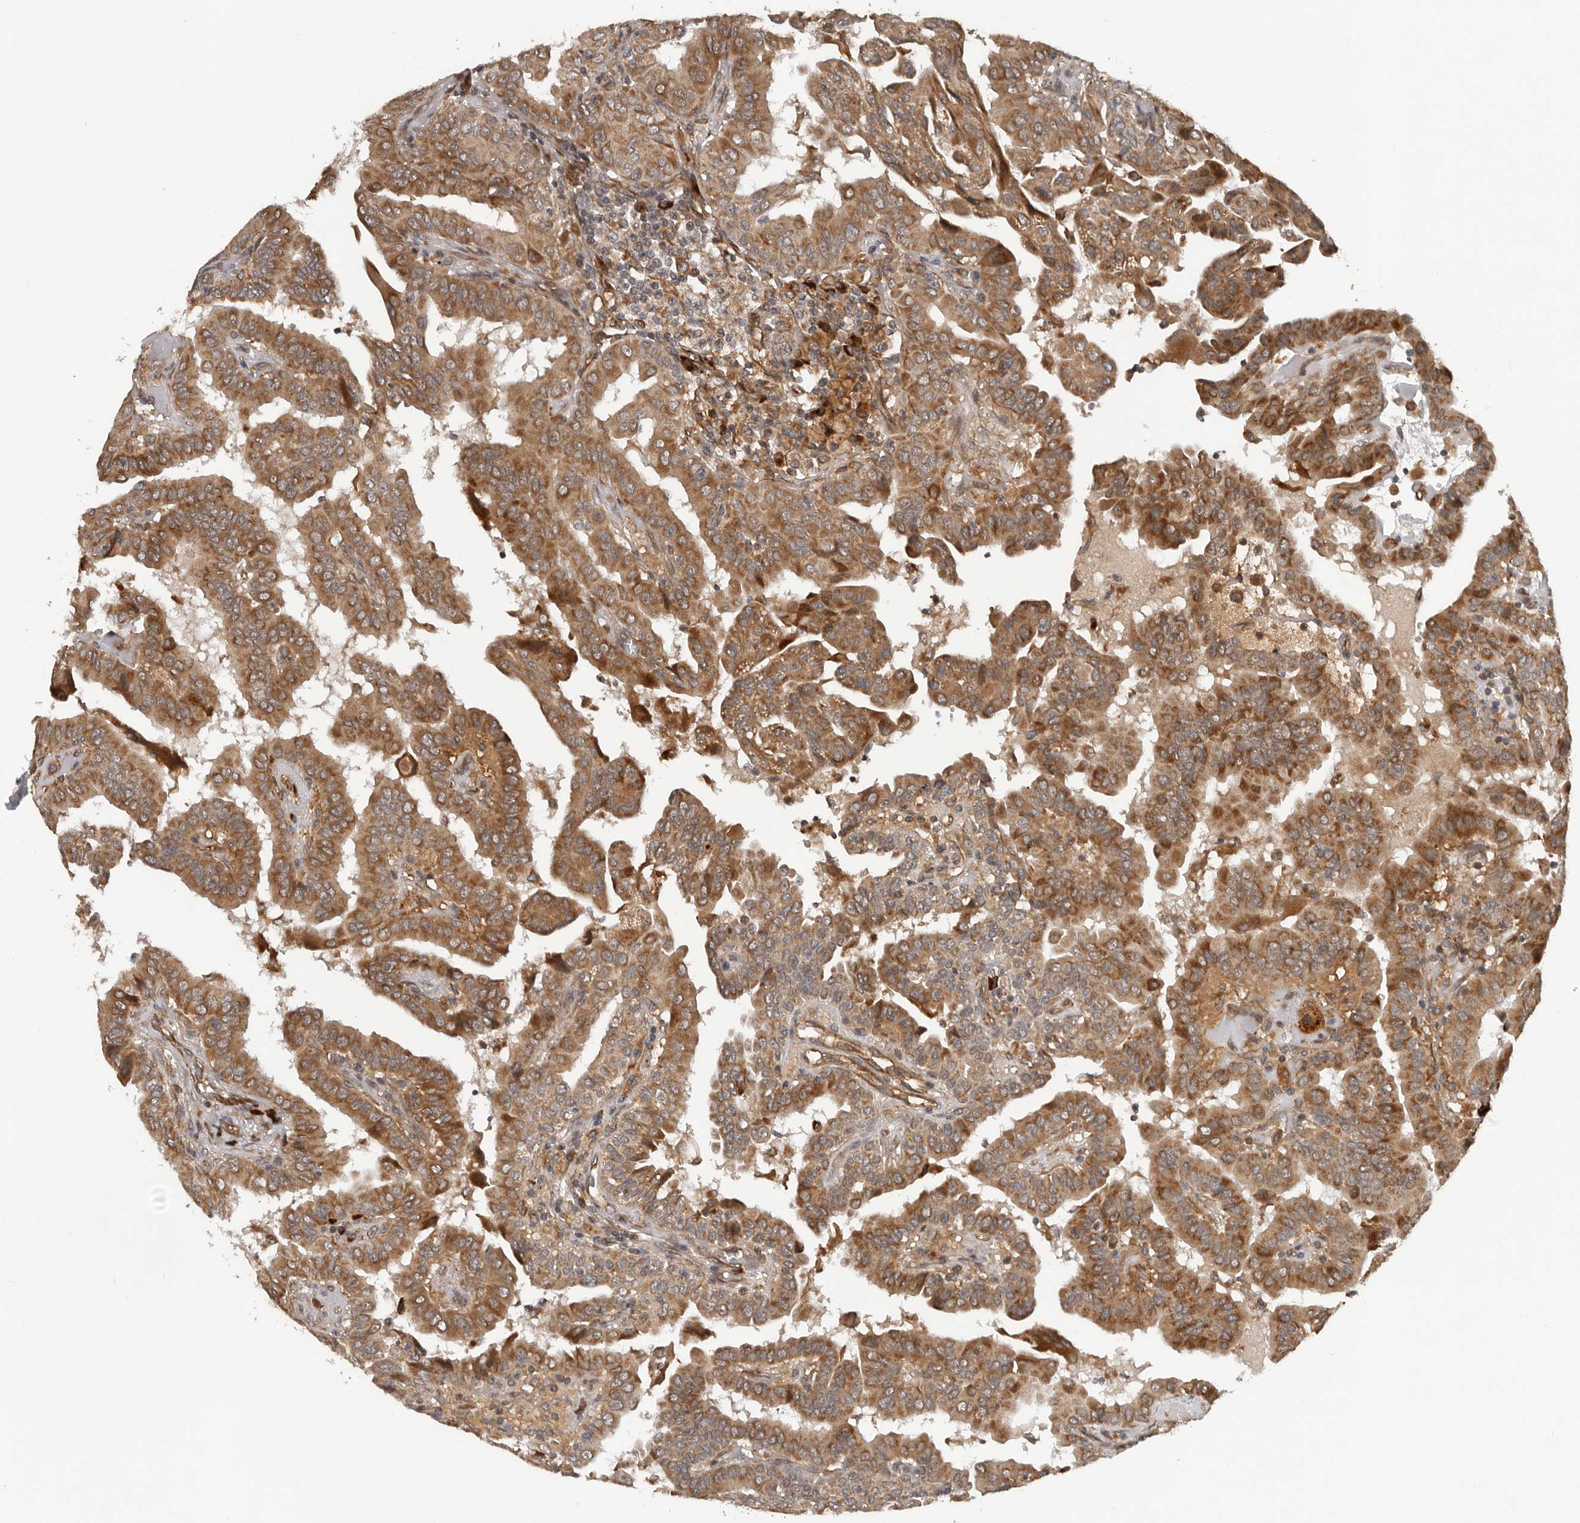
{"staining": {"intensity": "strong", "quantity": ">75%", "location": "cytoplasmic/membranous"}, "tissue": "thyroid cancer", "cell_type": "Tumor cells", "image_type": "cancer", "snomed": [{"axis": "morphology", "description": "Papillary adenocarcinoma, NOS"}, {"axis": "topography", "description": "Thyroid gland"}], "caption": "Brown immunohistochemical staining in thyroid cancer (papillary adenocarcinoma) reveals strong cytoplasmic/membranous positivity in about >75% of tumor cells. (brown staining indicates protein expression, while blue staining denotes nuclei).", "gene": "RNF157", "patient": {"sex": "male", "age": 33}}